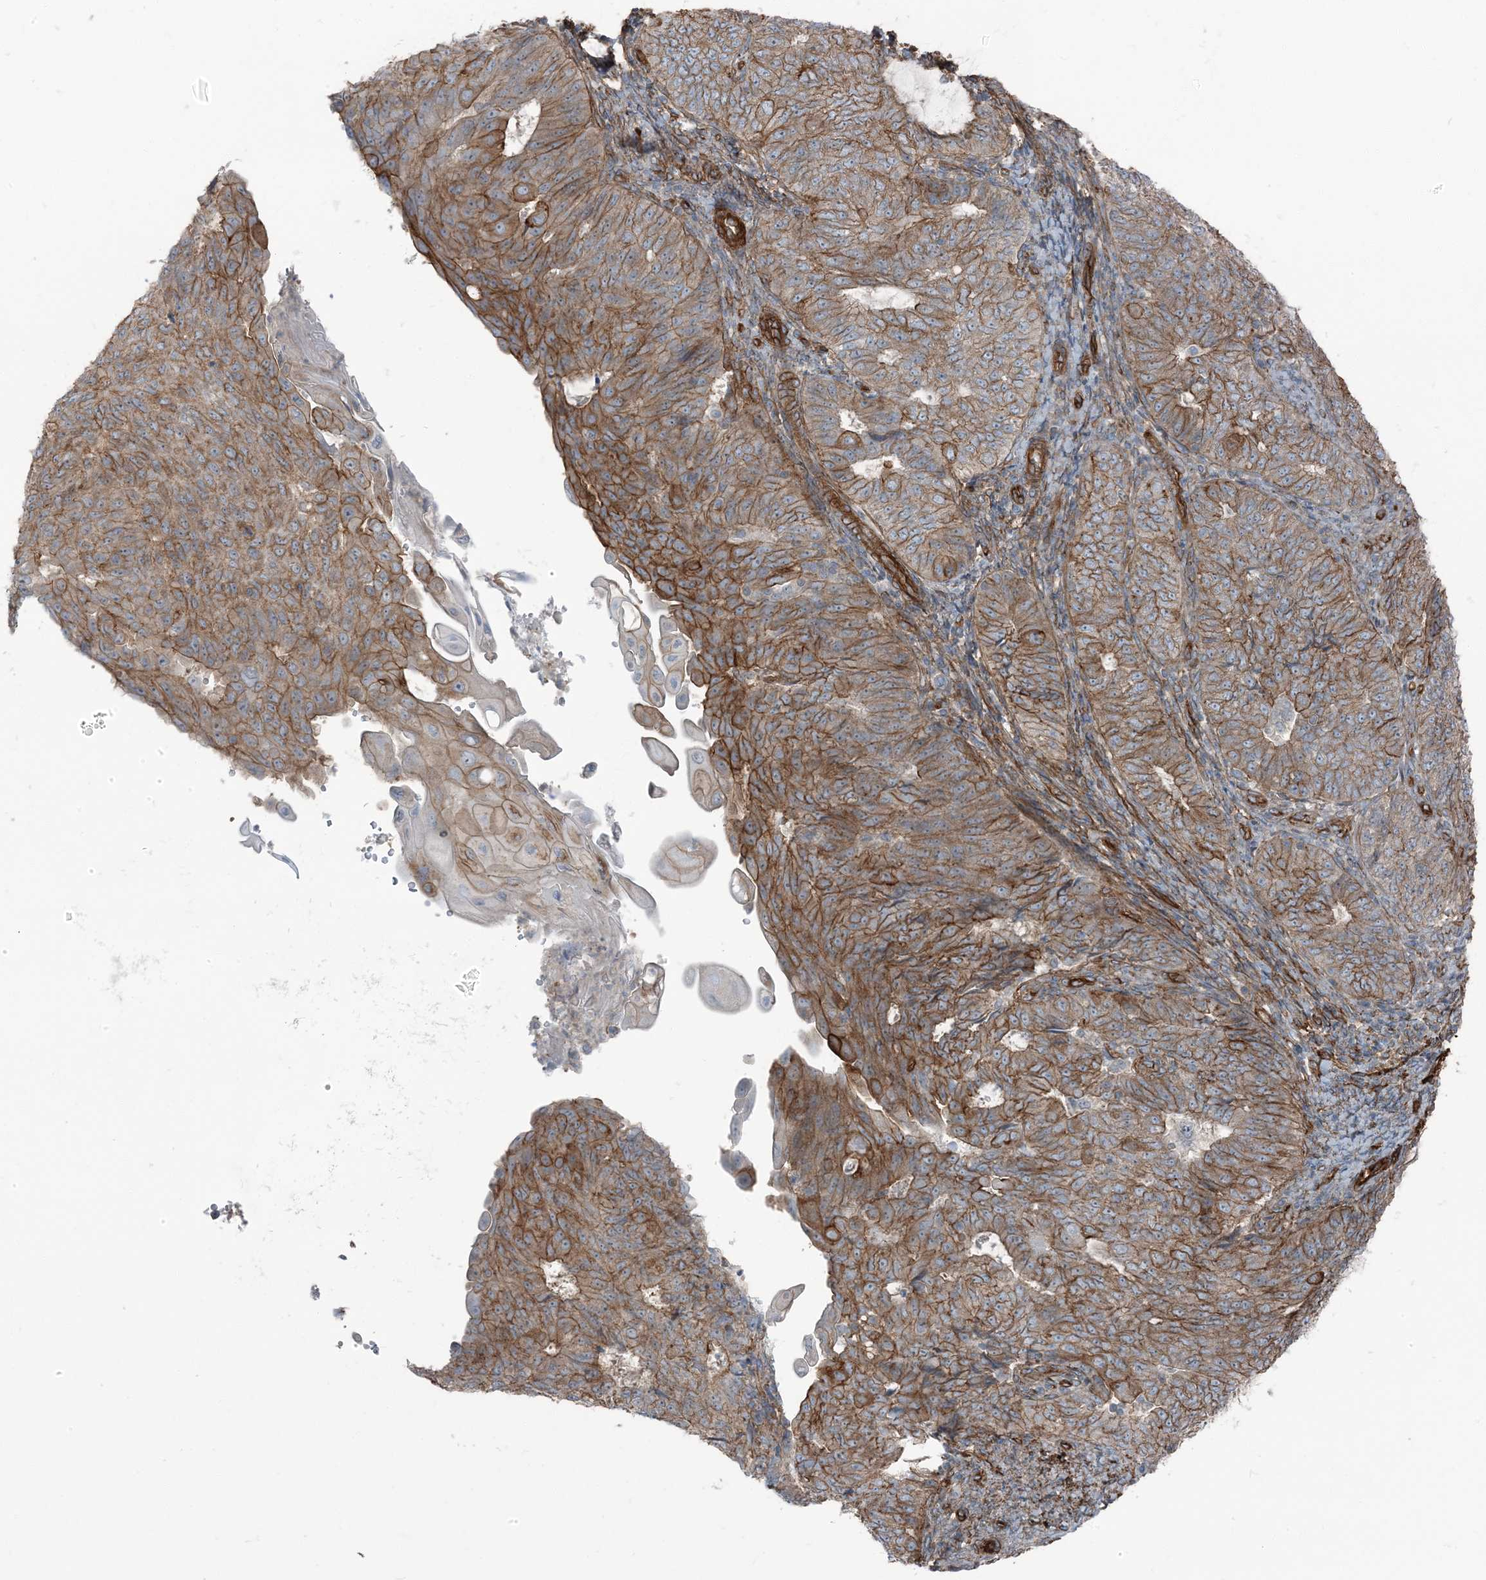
{"staining": {"intensity": "strong", "quantity": ">75%", "location": "cytoplasmic/membranous"}, "tissue": "endometrial cancer", "cell_type": "Tumor cells", "image_type": "cancer", "snomed": [{"axis": "morphology", "description": "Adenocarcinoma, NOS"}, {"axis": "topography", "description": "Endometrium"}], "caption": "Strong cytoplasmic/membranous positivity is present in about >75% of tumor cells in endometrial cancer (adenocarcinoma).", "gene": "ZFP90", "patient": {"sex": "female", "age": 32}}